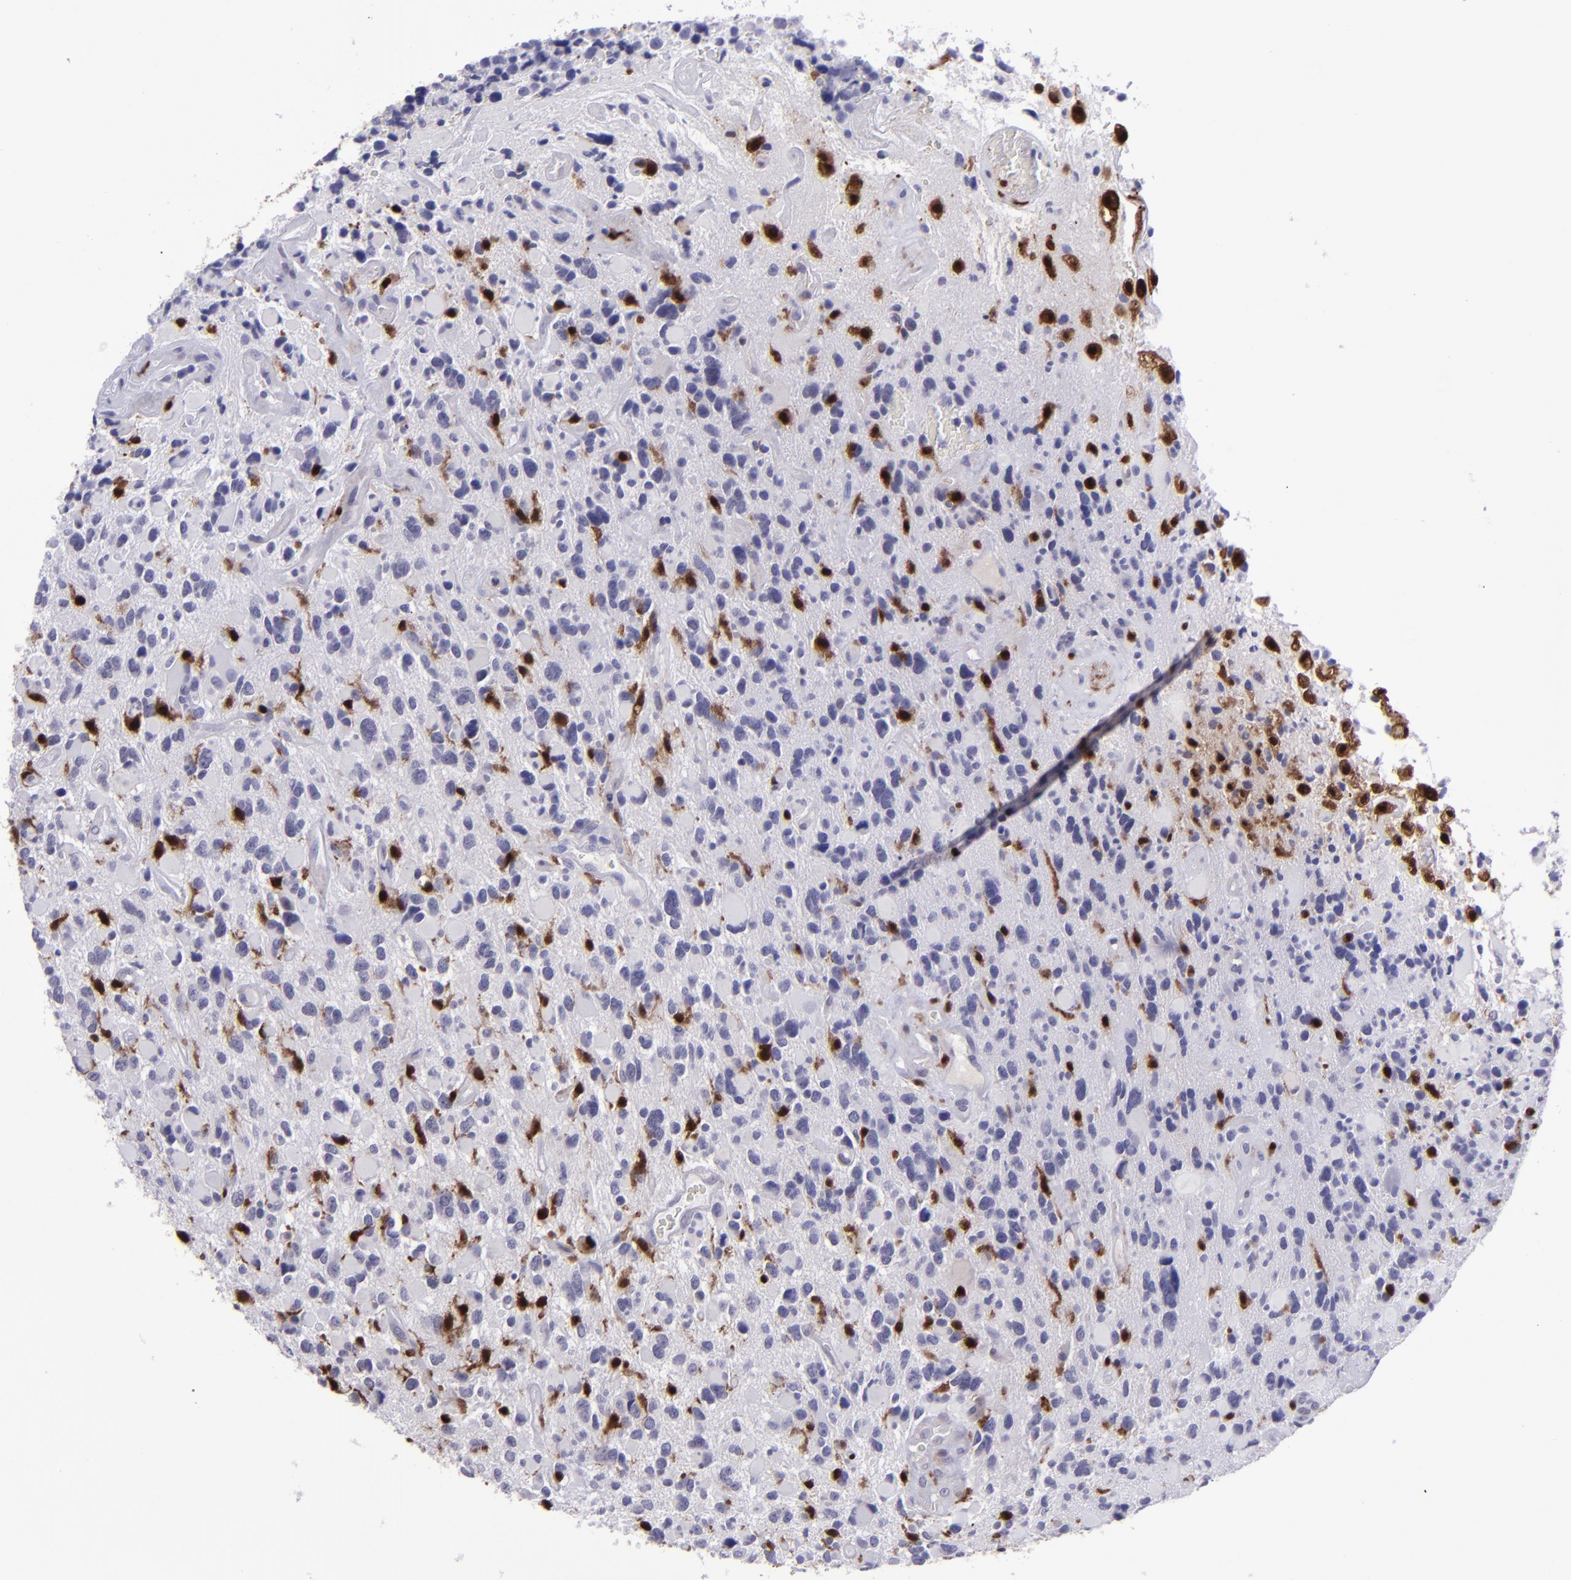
{"staining": {"intensity": "strong", "quantity": "<25%", "location": "cytoplasmic/membranous,nuclear"}, "tissue": "glioma", "cell_type": "Tumor cells", "image_type": "cancer", "snomed": [{"axis": "morphology", "description": "Glioma, malignant, High grade"}, {"axis": "topography", "description": "Brain"}], "caption": "Protein staining displays strong cytoplasmic/membranous and nuclear expression in approximately <25% of tumor cells in malignant high-grade glioma. Nuclei are stained in blue.", "gene": "TYMP", "patient": {"sex": "female", "age": 37}}